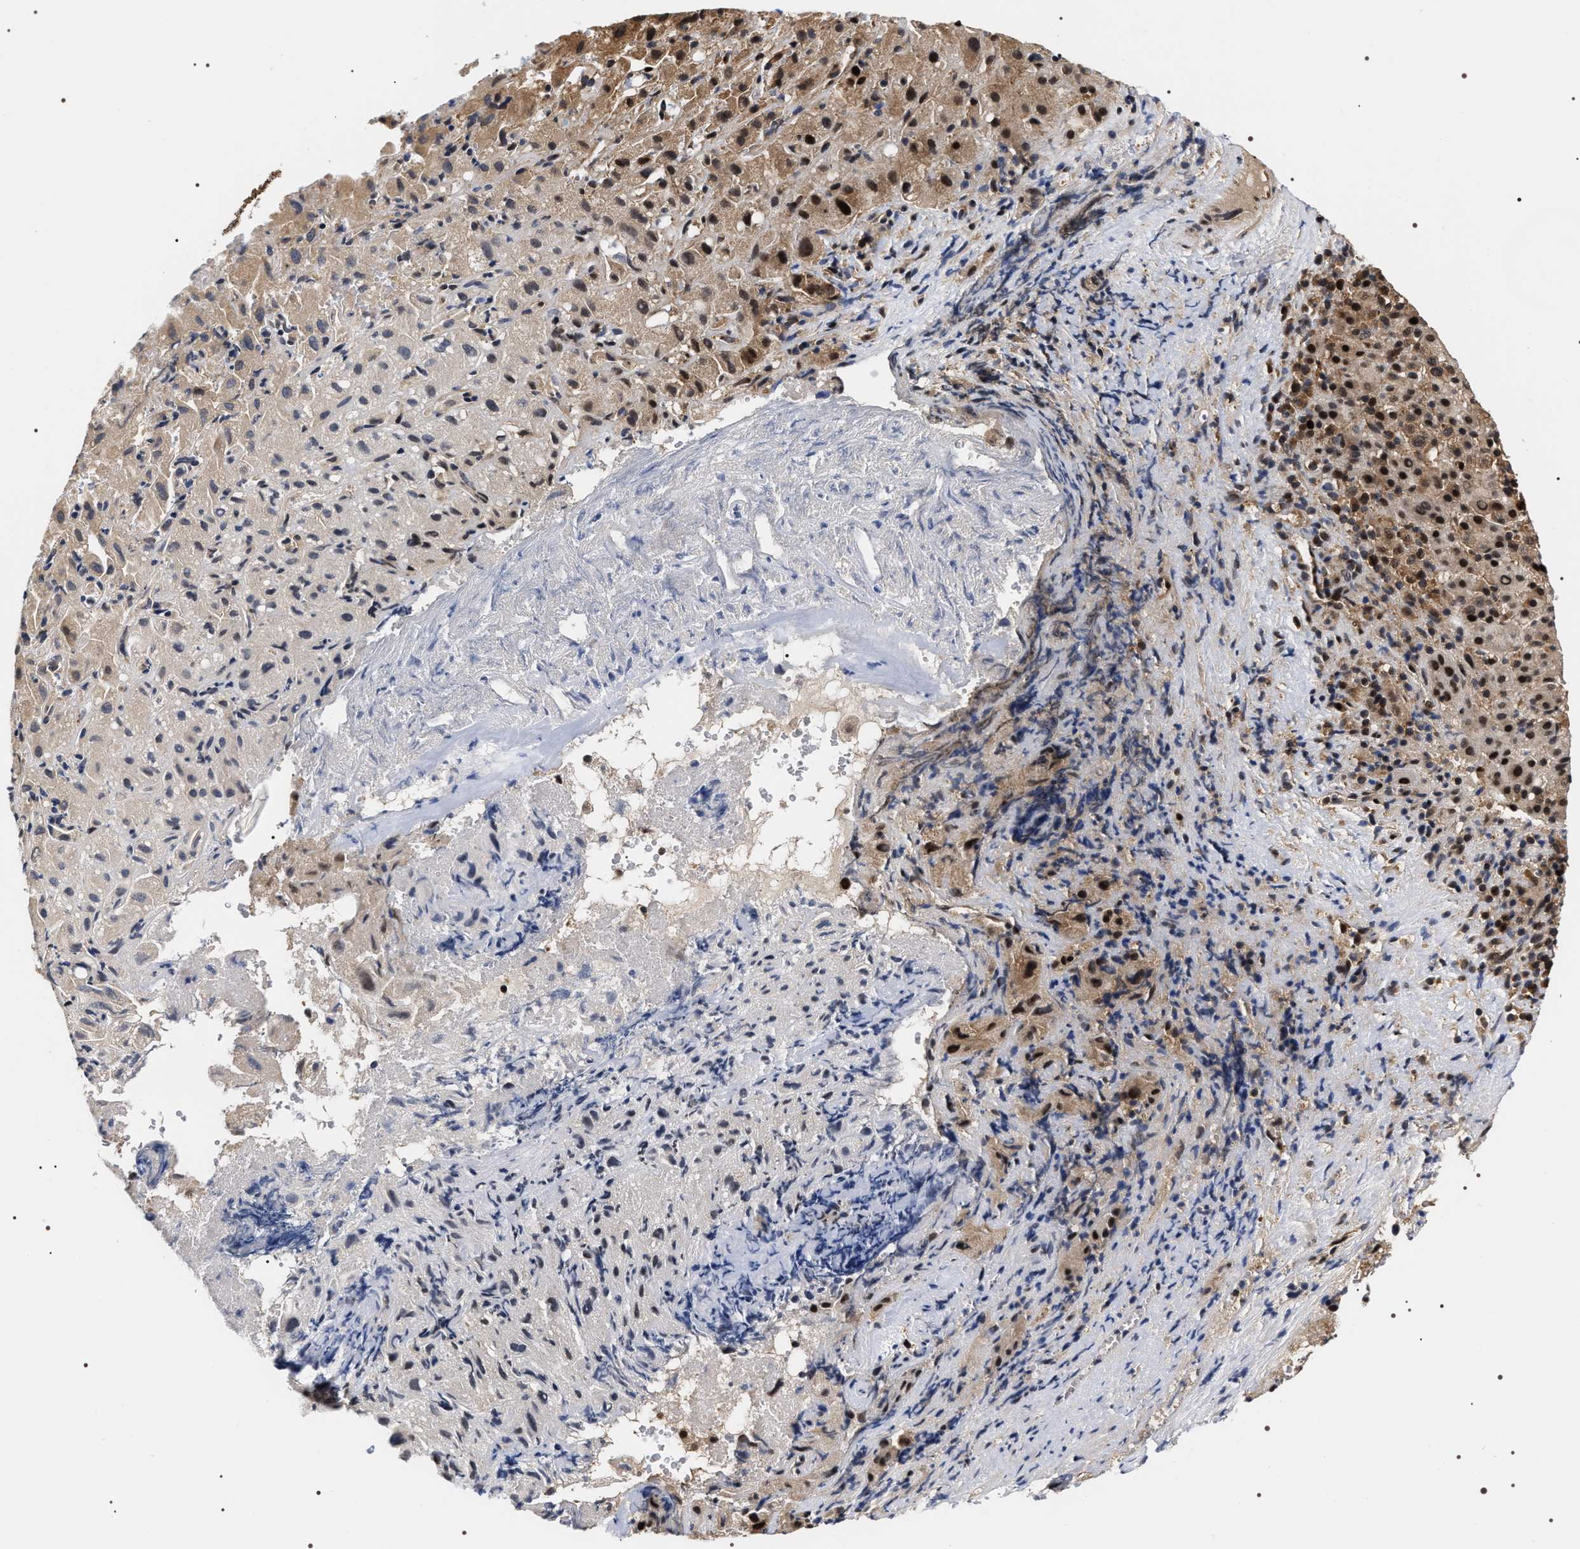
{"staining": {"intensity": "moderate", "quantity": ">75%", "location": "cytoplasmic/membranous,nuclear"}, "tissue": "liver cancer", "cell_type": "Tumor cells", "image_type": "cancer", "snomed": [{"axis": "morphology", "description": "Carcinoma, Hepatocellular, NOS"}, {"axis": "topography", "description": "Liver"}], "caption": "About >75% of tumor cells in liver cancer (hepatocellular carcinoma) exhibit moderate cytoplasmic/membranous and nuclear protein staining as visualized by brown immunohistochemical staining.", "gene": "BAG6", "patient": {"sex": "female", "age": 58}}